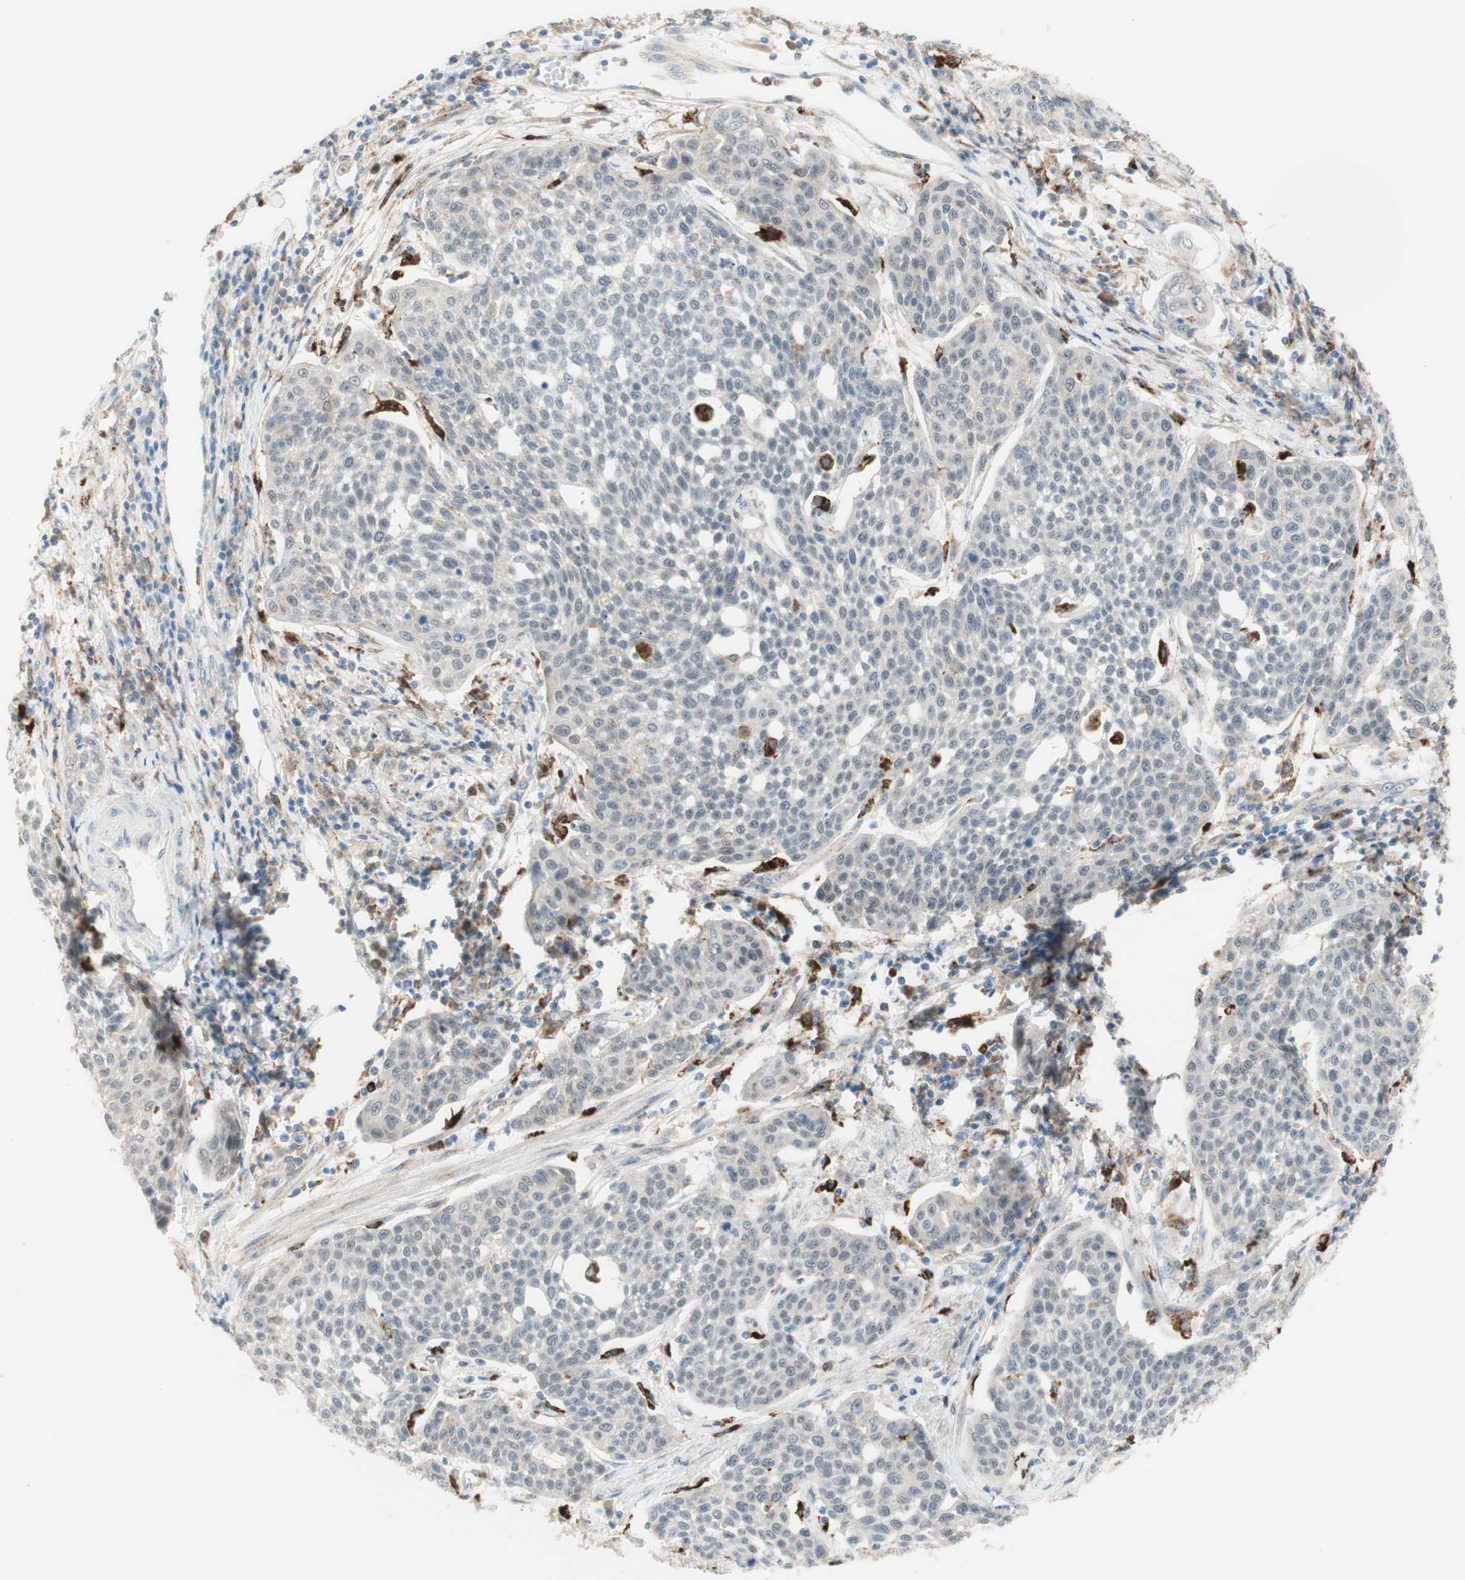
{"staining": {"intensity": "negative", "quantity": "none", "location": "none"}, "tissue": "cervical cancer", "cell_type": "Tumor cells", "image_type": "cancer", "snomed": [{"axis": "morphology", "description": "Squamous cell carcinoma, NOS"}, {"axis": "topography", "description": "Cervix"}], "caption": "Micrograph shows no significant protein expression in tumor cells of cervical cancer. Brightfield microscopy of IHC stained with DAB (brown) and hematoxylin (blue), captured at high magnification.", "gene": "GAPT", "patient": {"sex": "female", "age": 34}}